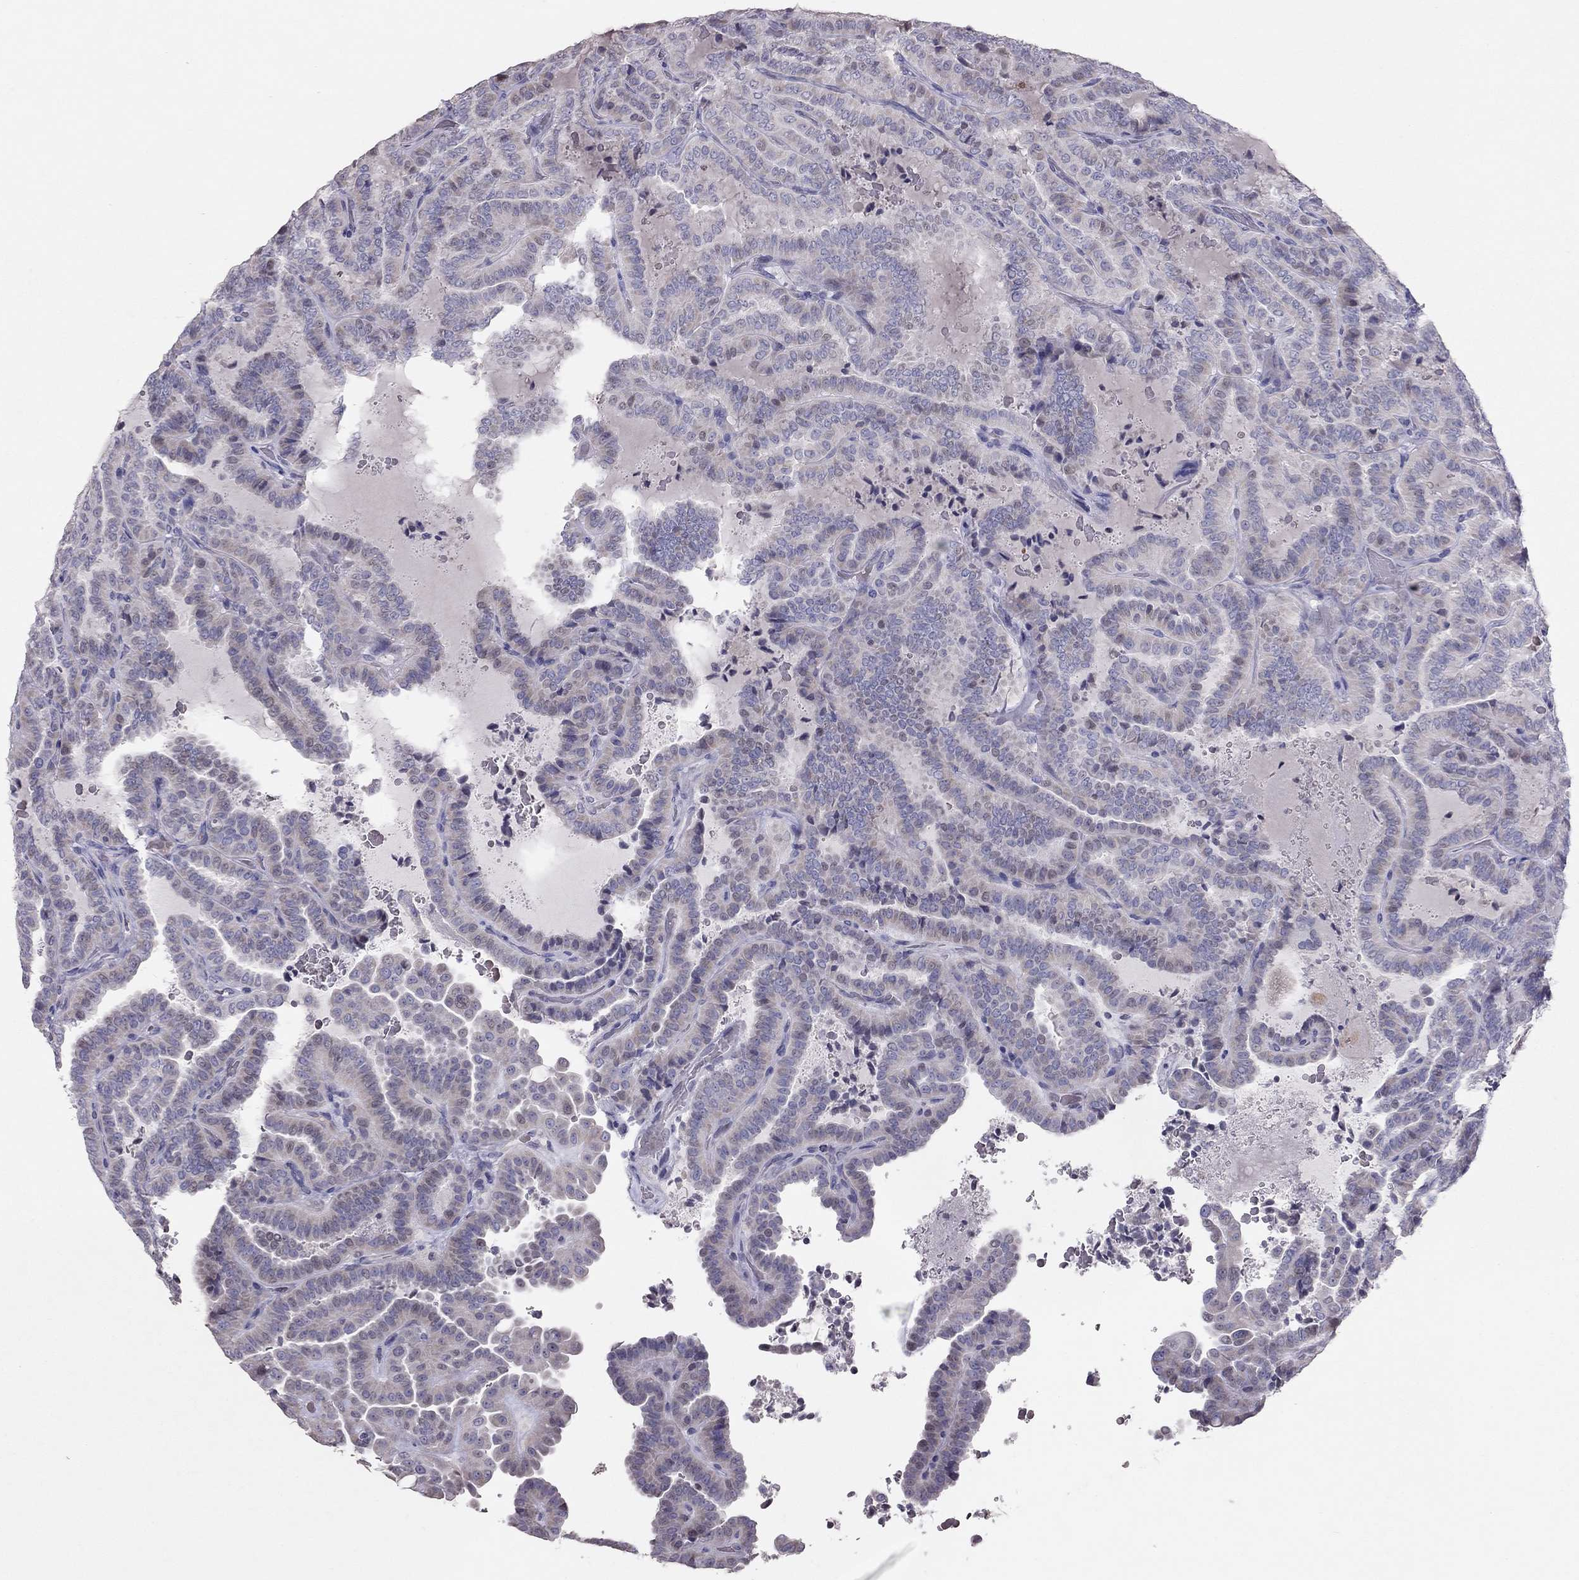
{"staining": {"intensity": "weak", "quantity": "<25%", "location": "cytoplasmic/membranous"}, "tissue": "thyroid cancer", "cell_type": "Tumor cells", "image_type": "cancer", "snomed": [{"axis": "morphology", "description": "Papillary adenocarcinoma, NOS"}, {"axis": "topography", "description": "Thyroid gland"}], "caption": "Immunohistochemical staining of thyroid cancer exhibits no significant positivity in tumor cells. The staining was performed using DAB (3,3'-diaminobenzidine) to visualize the protein expression in brown, while the nuclei were stained in blue with hematoxylin (Magnification: 20x).", "gene": "TSHB", "patient": {"sex": "female", "age": 39}}